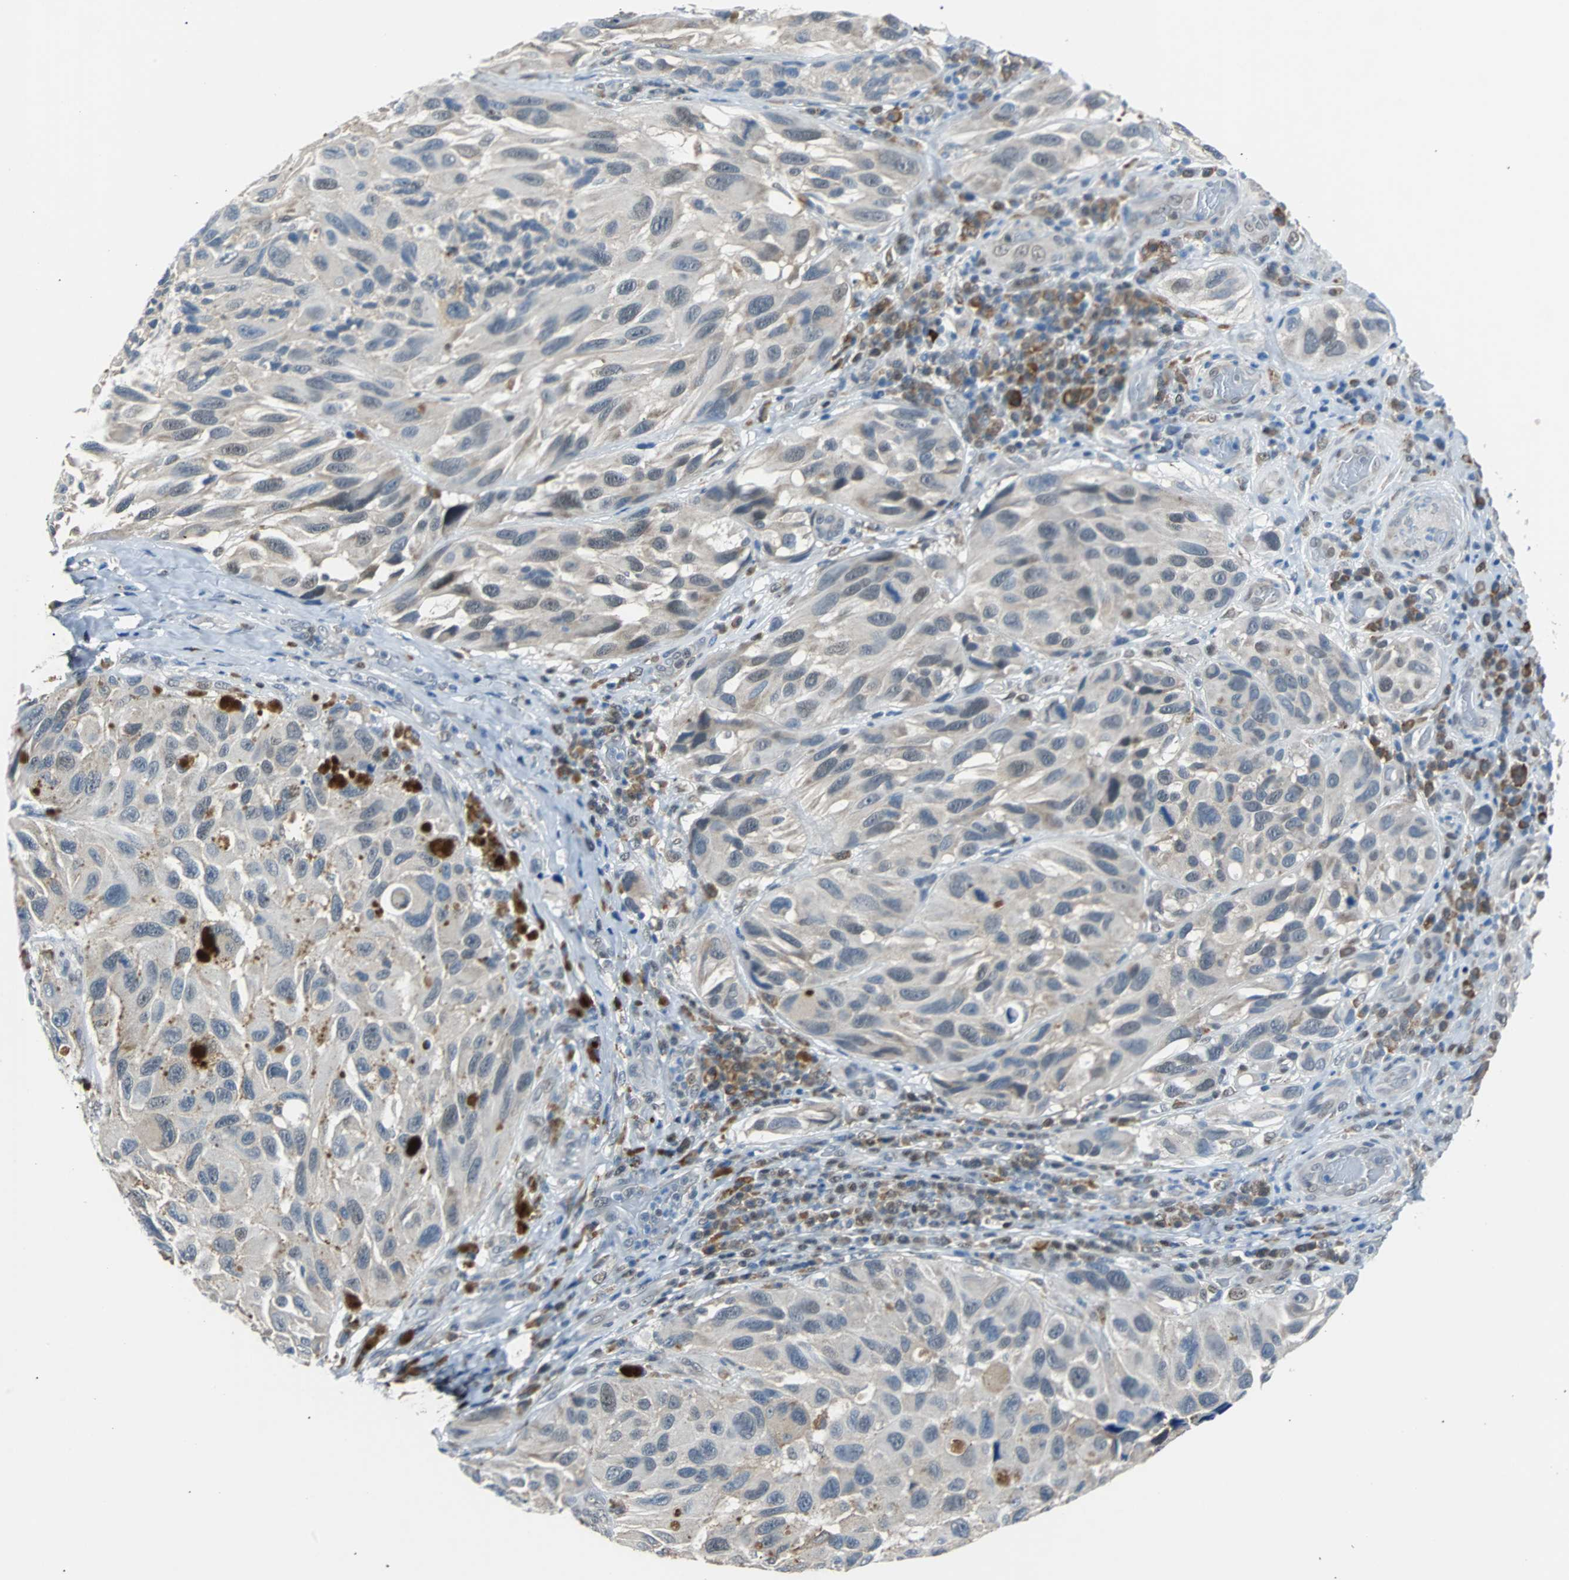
{"staining": {"intensity": "negative", "quantity": "none", "location": "none"}, "tissue": "melanoma", "cell_type": "Tumor cells", "image_type": "cancer", "snomed": [{"axis": "morphology", "description": "Malignant melanoma, NOS"}, {"axis": "topography", "description": "Skin"}], "caption": "A photomicrograph of melanoma stained for a protein shows no brown staining in tumor cells.", "gene": "USP28", "patient": {"sex": "female", "age": 73}}